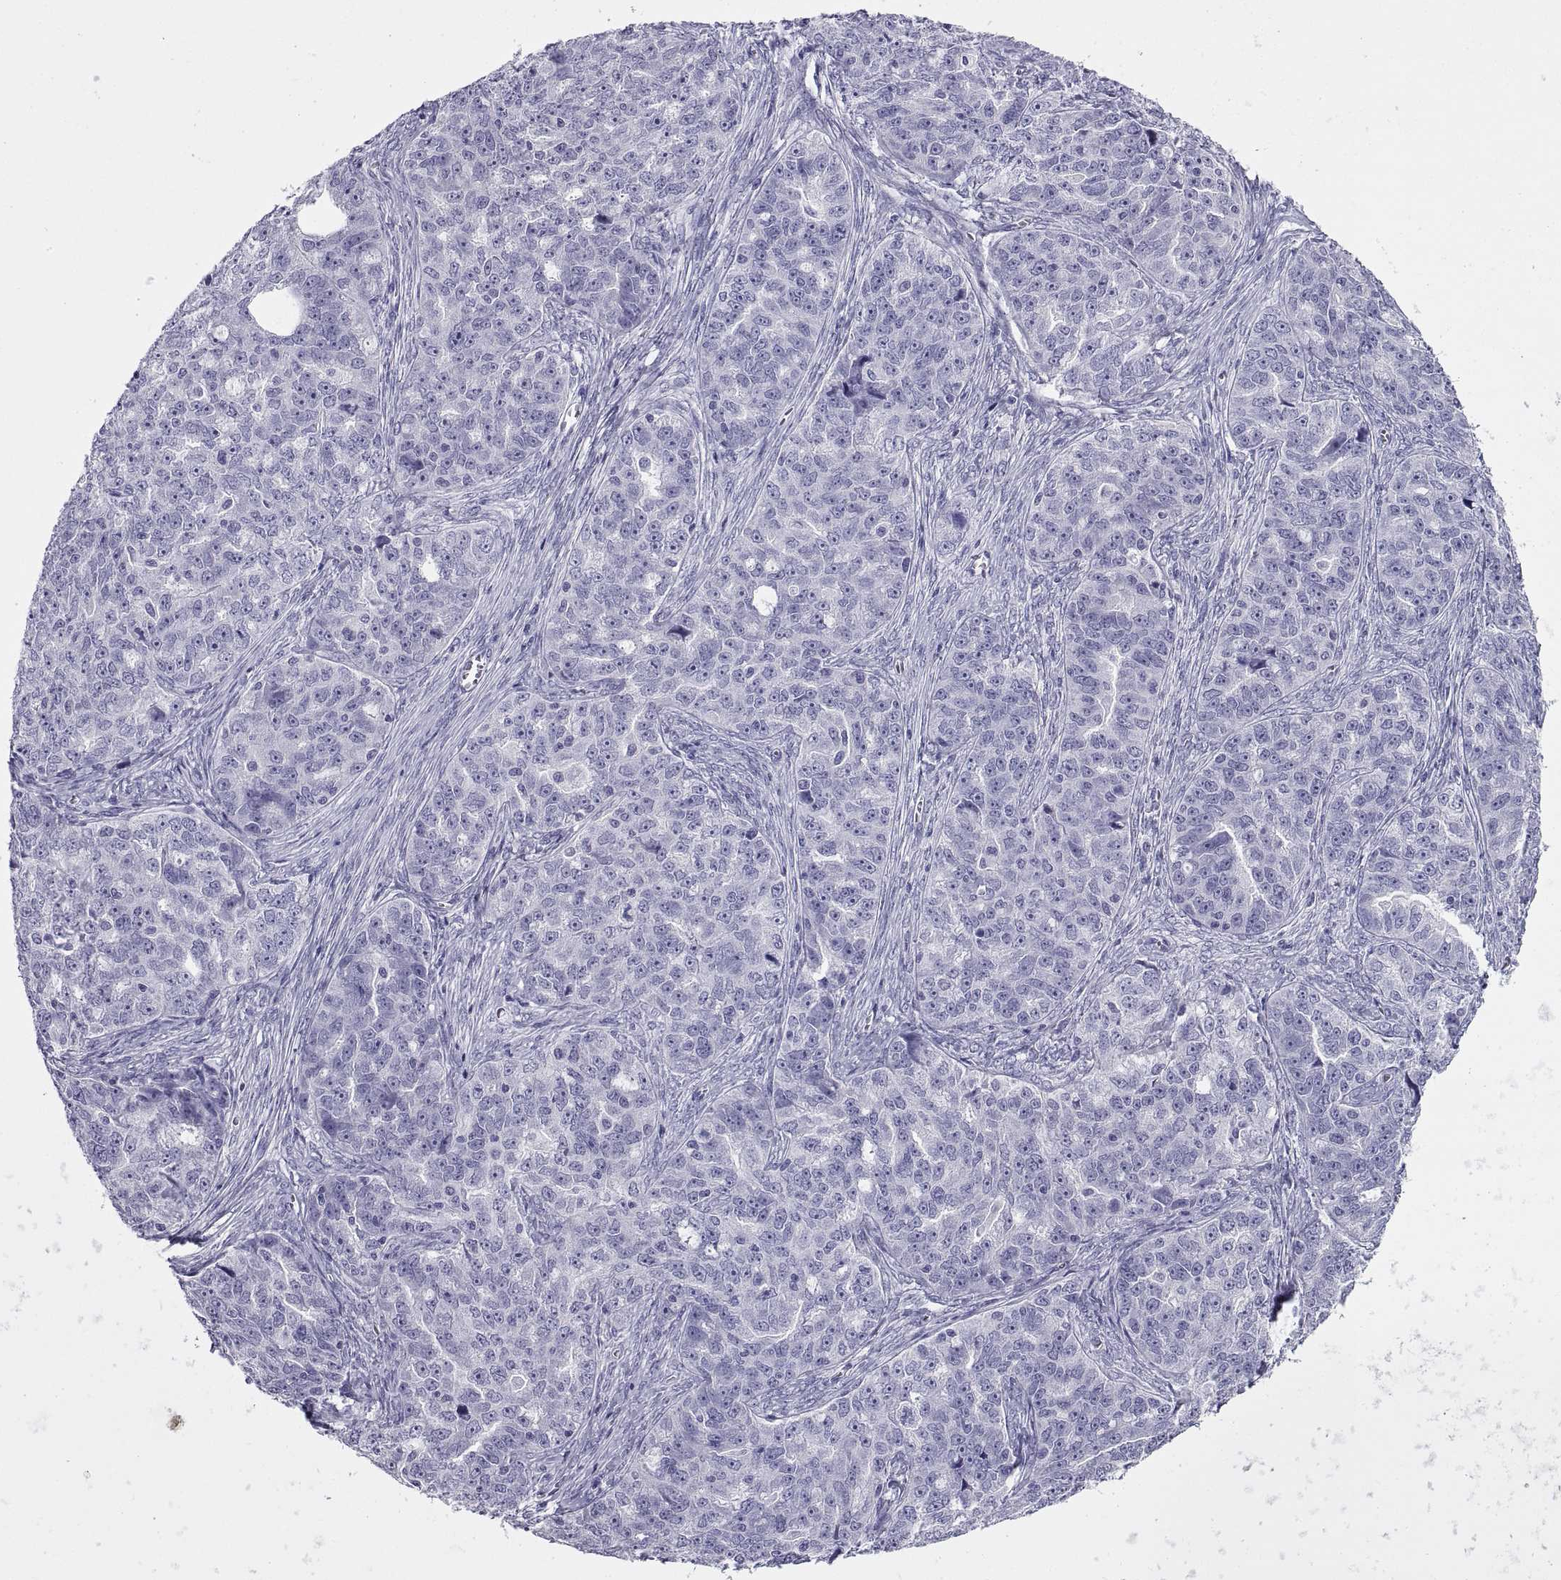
{"staining": {"intensity": "negative", "quantity": "none", "location": "none"}, "tissue": "ovarian cancer", "cell_type": "Tumor cells", "image_type": "cancer", "snomed": [{"axis": "morphology", "description": "Cystadenocarcinoma, serous, NOS"}, {"axis": "topography", "description": "Ovary"}], "caption": "This is an immunohistochemistry photomicrograph of human ovarian cancer. There is no expression in tumor cells.", "gene": "RGS20", "patient": {"sex": "female", "age": 51}}